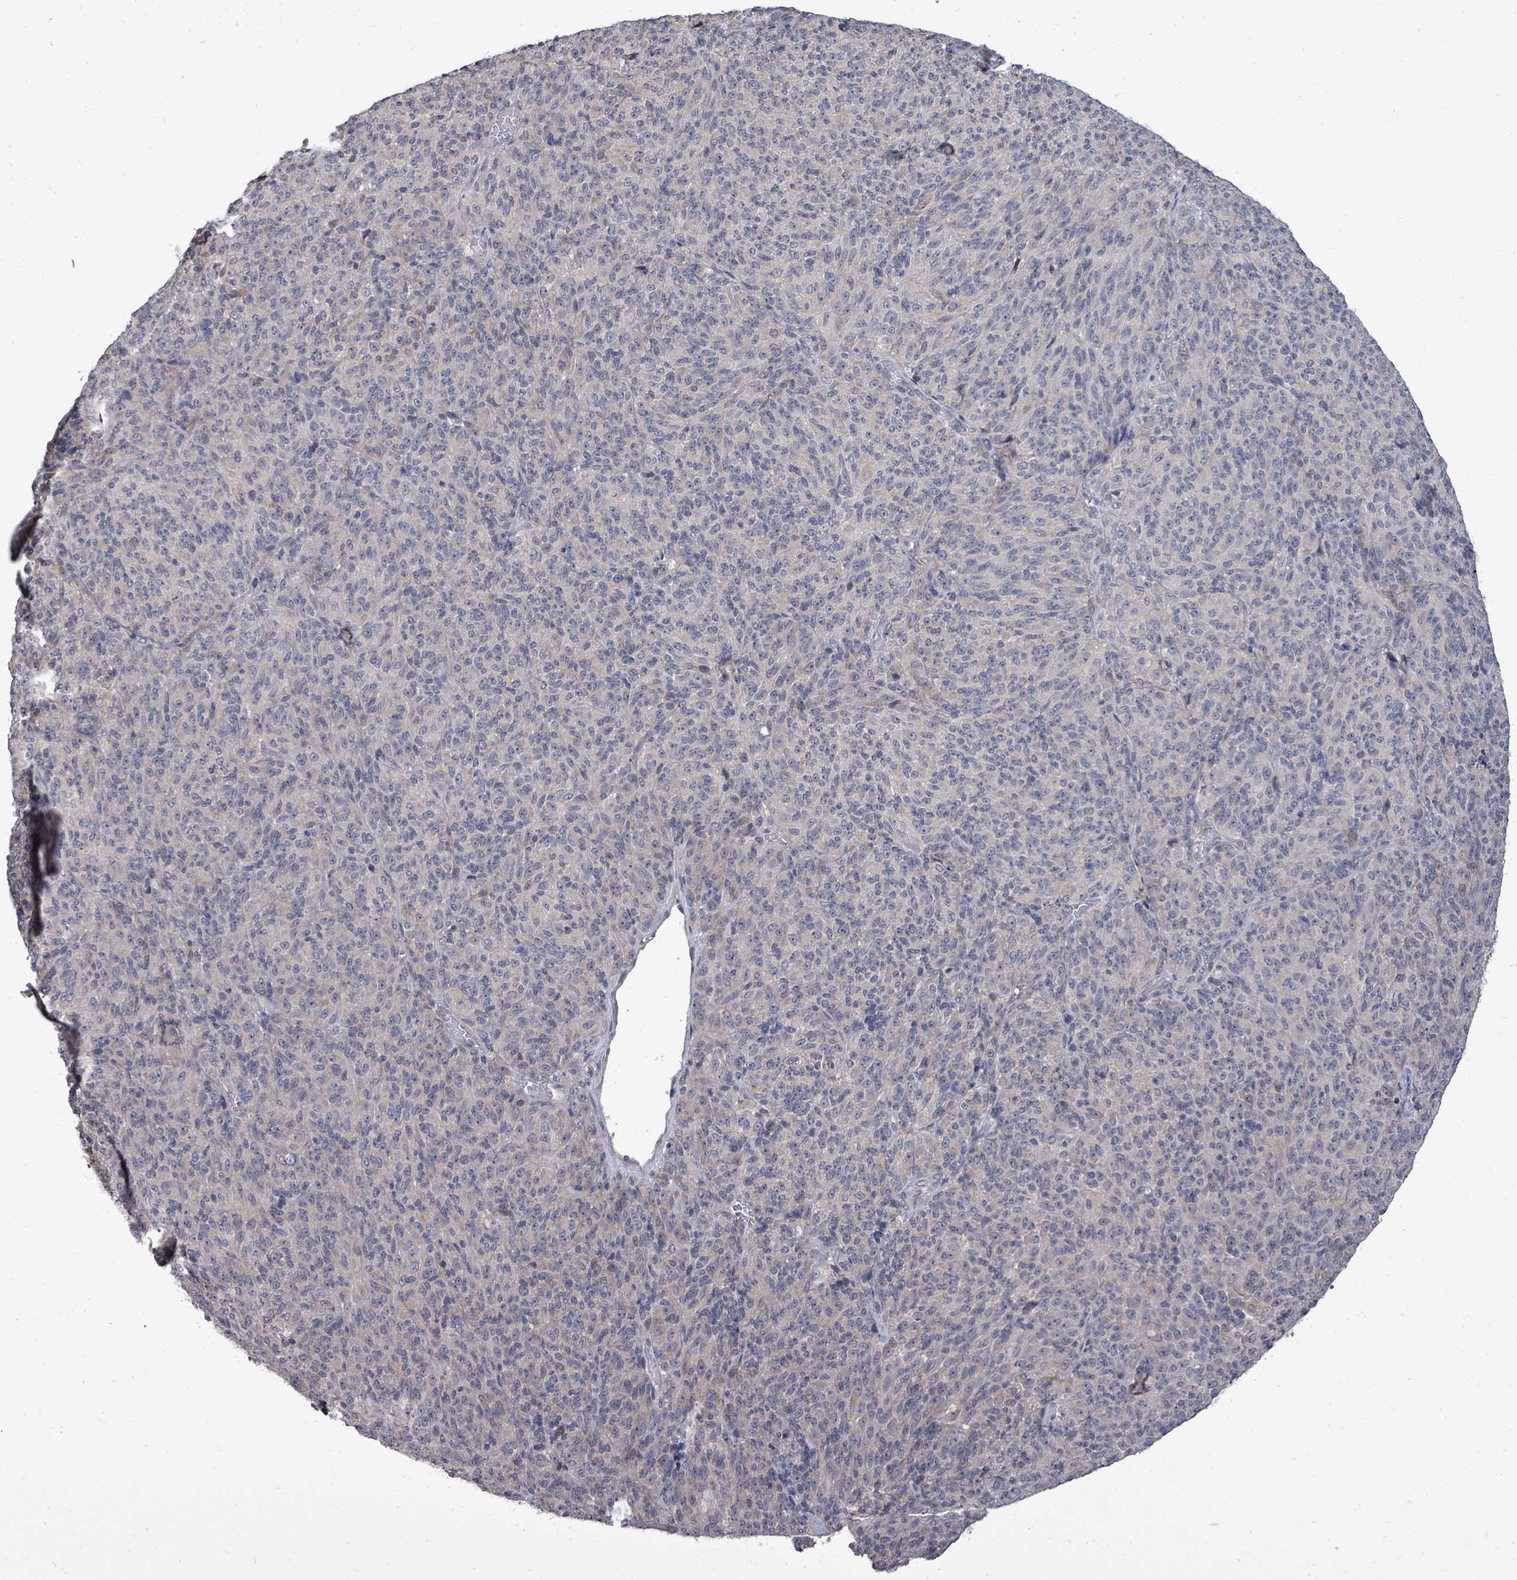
{"staining": {"intensity": "negative", "quantity": "none", "location": "none"}, "tissue": "melanoma", "cell_type": "Tumor cells", "image_type": "cancer", "snomed": [{"axis": "morphology", "description": "Malignant melanoma, Metastatic site"}, {"axis": "topography", "description": "Brain"}], "caption": "Malignant melanoma (metastatic site) was stained to show a protein in brown. There is no significant positivity in tumor cells.", "gene": "POMGNT2", "patient": {"sex": "female", "age": 56}}